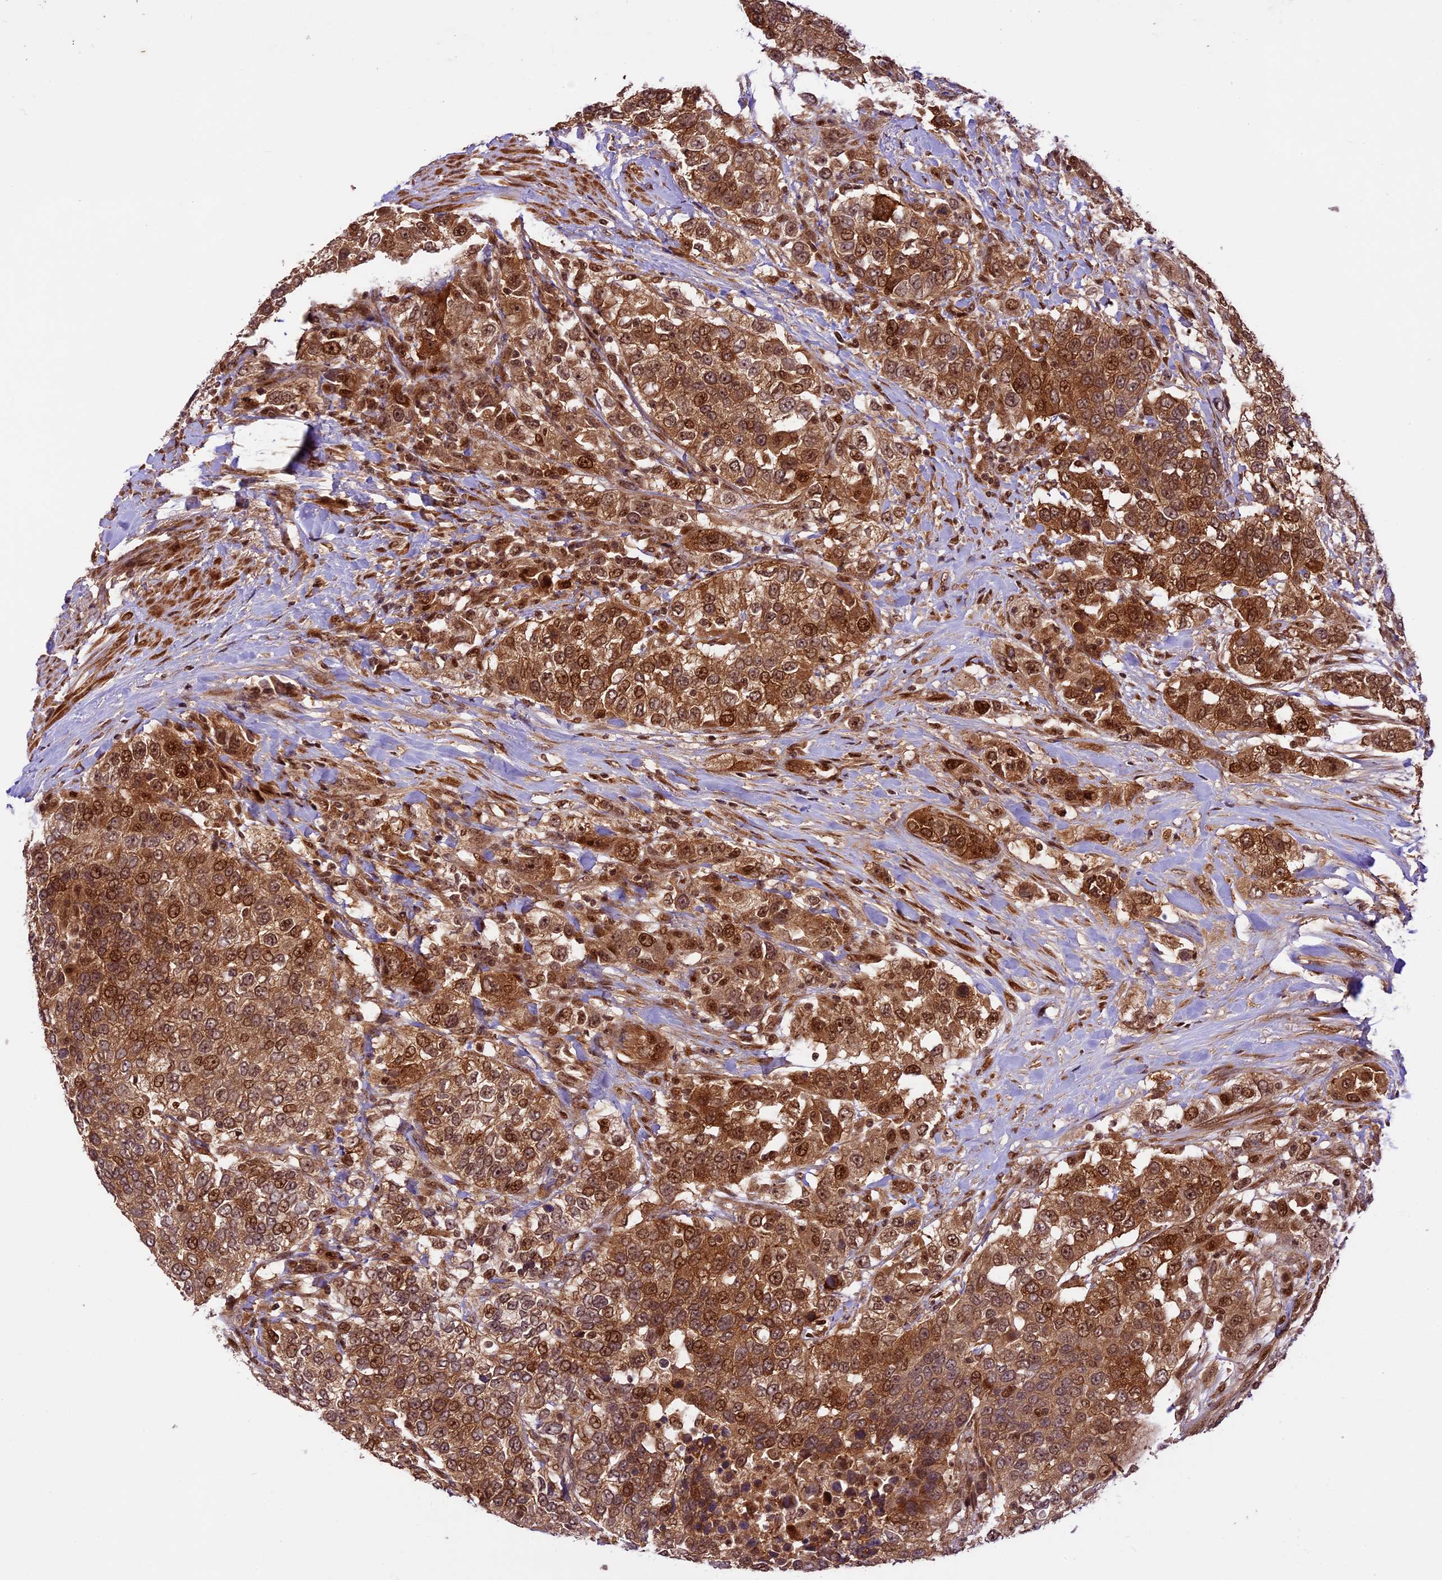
{"staining": {"intensity": "moderate", "quantity": ">75%", "location": "cytoplasmic/membranous,nuclear"}, "tissue": "urothelial cancer", "cell_type": "Tumor cells", "image_type": "cancer", "snomed": [{"axis": "morphology", "description": "Urothelial carcinoma, High grade"}, {"axis": "topography", "description": "Urinary bladder"}], "caption": "Brown immunohistochemical staining in urothelial cancer displays moderate cytoplasmic/membranous and nuclear positivity in about >75% of tumor cells.", "gene": "DHX38", "patient": {"sex": "female", "age": 80}}